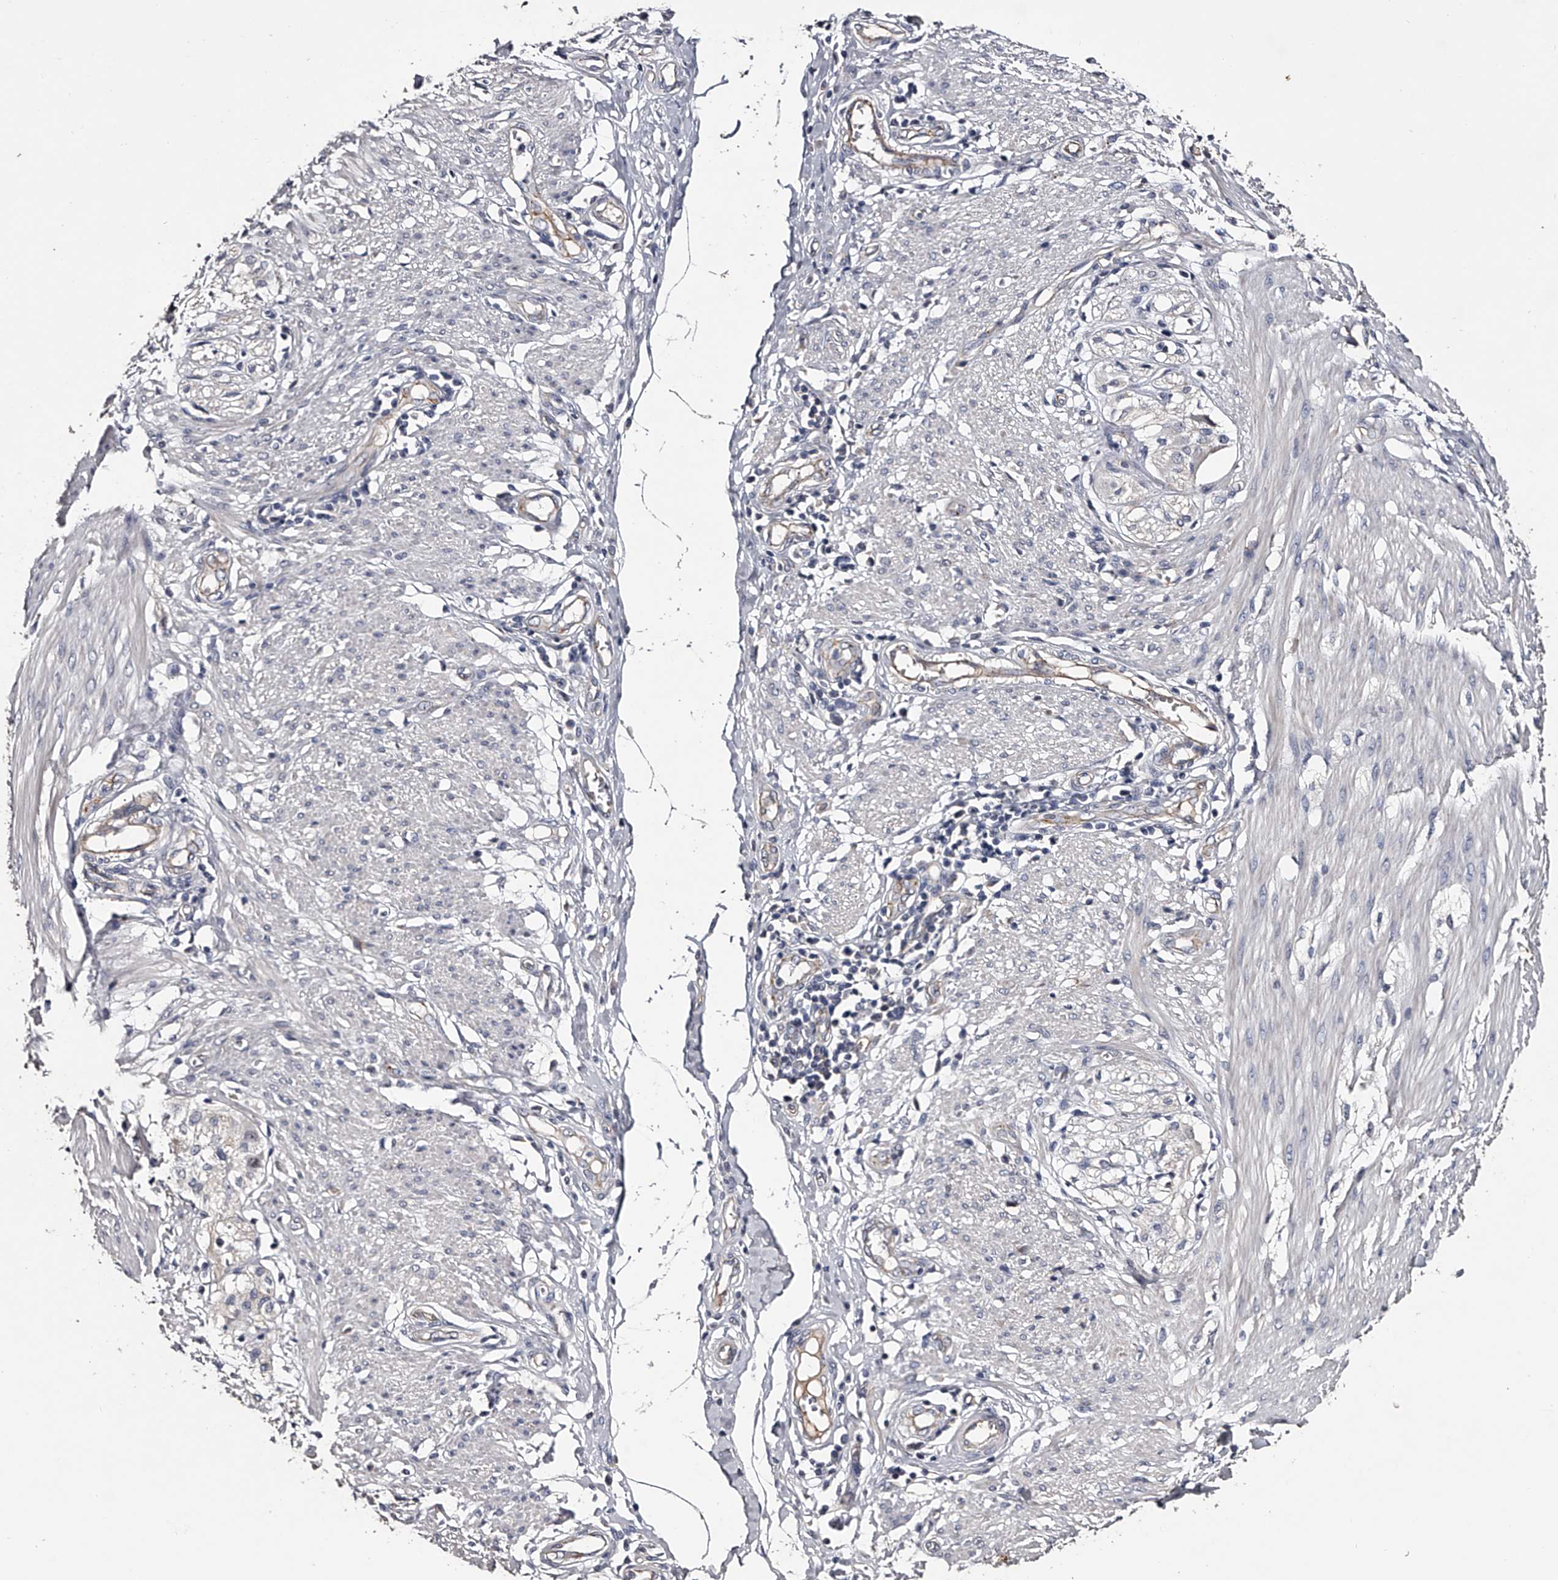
{"staining": {"intensity": "negative", "quantity": "none", "location": "none"}, "tissue": "smooth muscle", "cell_type": "Smooth muscle cells", "image_type": "normal", "snomed": [{"axis": "morphology", "description": "Normal tissue, NOS"}, {"axis": "morphology", "description": "Adenocarcinoma, NOS"}, {"axis": "topography", "description": "Colon"}, {"axis": "topography", "description": "Peripheral nerve tissue"}], "caption": "Immunohistochemical staining of unremarkable human smooth muscle displays no significant staining in smooth muscle cells.", "gene": "MDN1", "patient": {"sex": "male", "age": 14}}